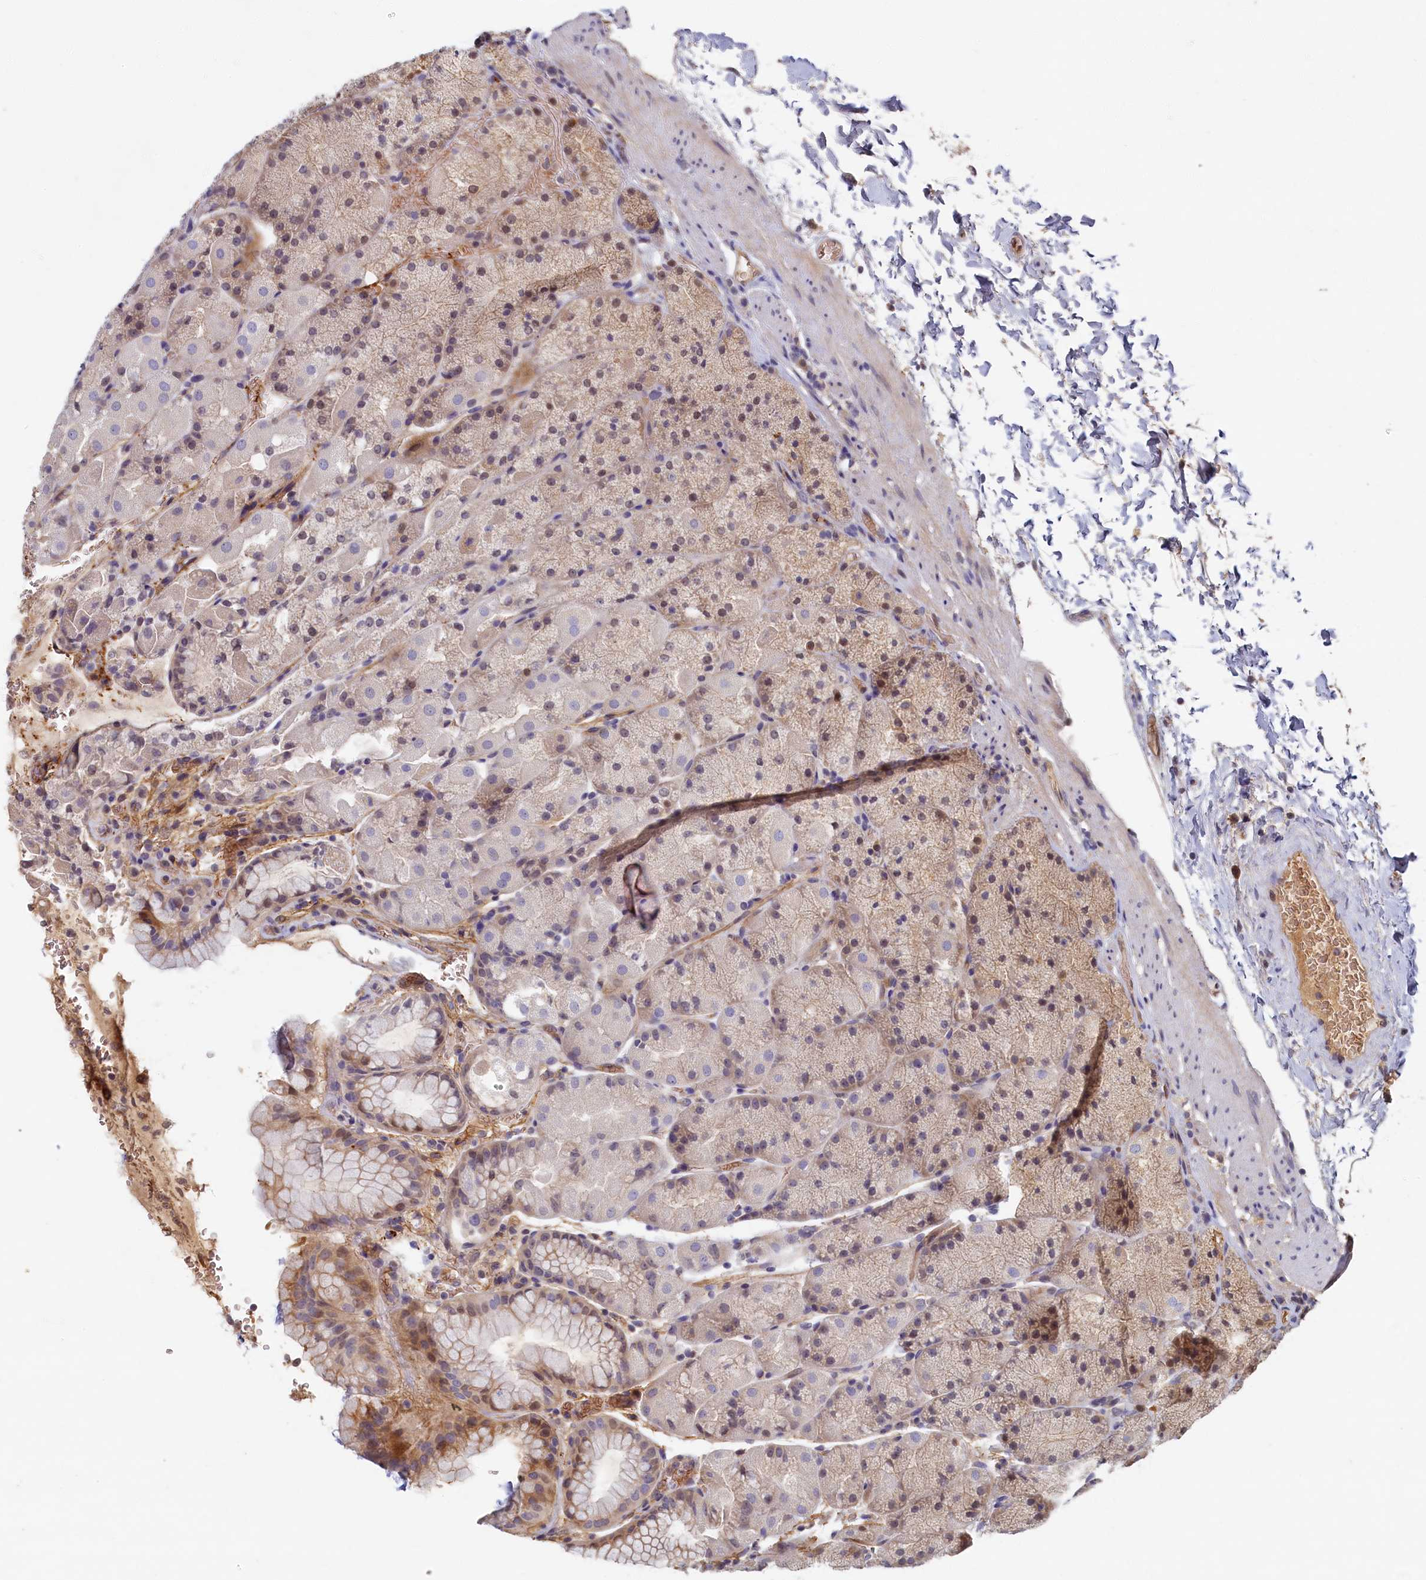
{"staining": {"intensity": "moderate", "quantity": "25%-75%", "location": "cytoplasmic/membranous"}, "tissue": "stomach", "cell_type": "Glandular cells", "image_type": "normal", "snomed": [{"axis": "morphology", "description": "Normal tissue, NOS"}, {"axis": "topography", "description": "Stomach, upper"}, {"axis": "topography", "description": "Stomach, lower"}], "caption": "Moderate cytoplasmic/membranous expression for a protein is identified in approximately 25%-75% of glandular cells of benign stomach using immunohistochemistry (IHC).", "gene": "LCMT2", "patient": {"sex": "male", "age": 67}}